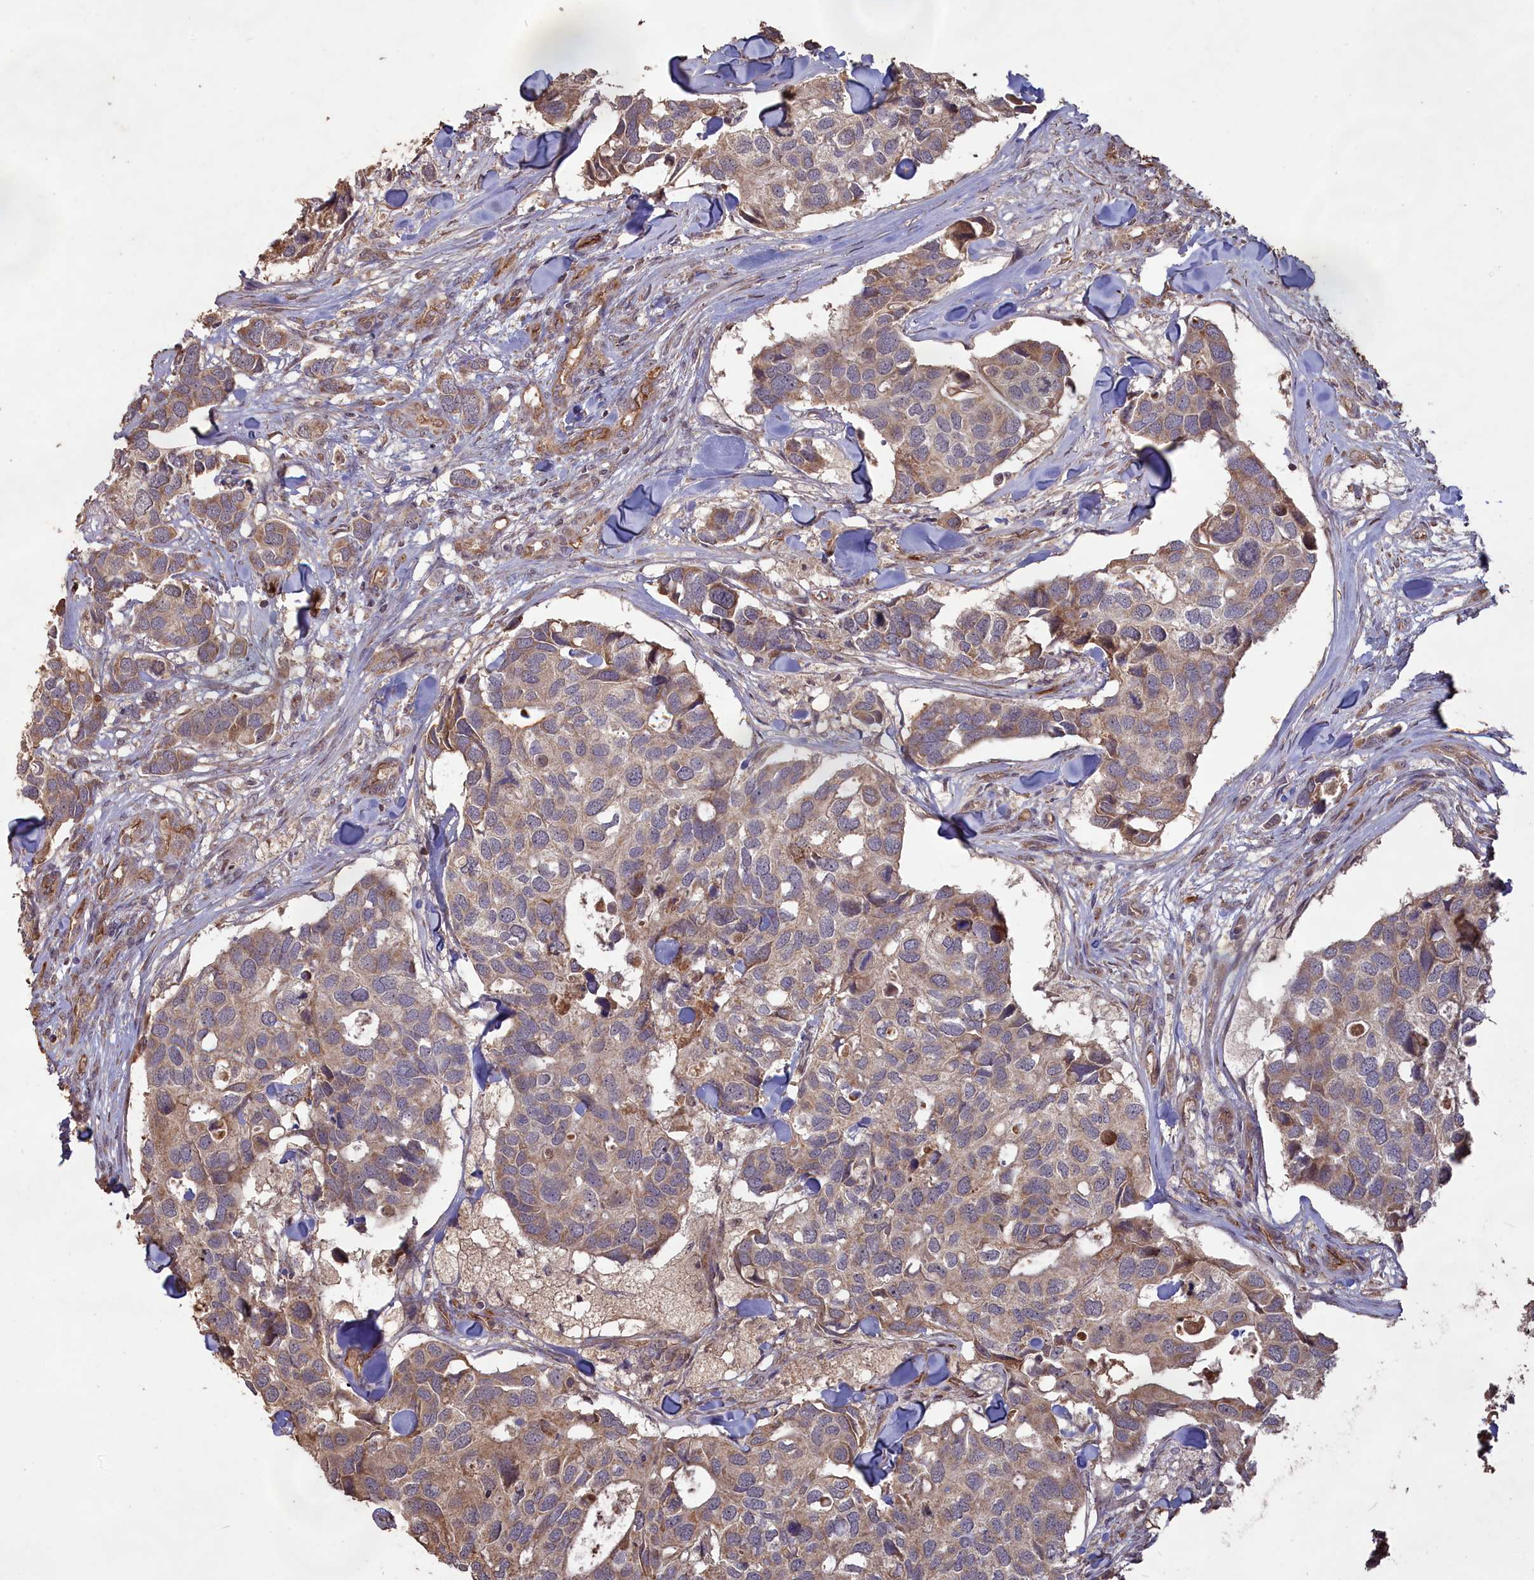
{"staining": {"intensity": "weak", "quantity": "25%-75%", "location": "cytoplasmic/membranous"}, "tissue": "breast cancer", "cell_type": "Tumor cells", "image_type": "cancer", "snomed": [{"axis": "morphology", "description": "Duct carcinoma"}, {"axis": "topography", "description": "Breast"}], "caption": "This photomicrograph displays intraductal carcinoma (breast) stained with immunohistochemistry (IHC) to label a protein in brown. The cytoplasmic/membranous of tumor cells show weak positivity for the protein. Nuclei are counter-stained blue.", "gene": "LAYN", "patient": {"sex": "female", "age": 83}}